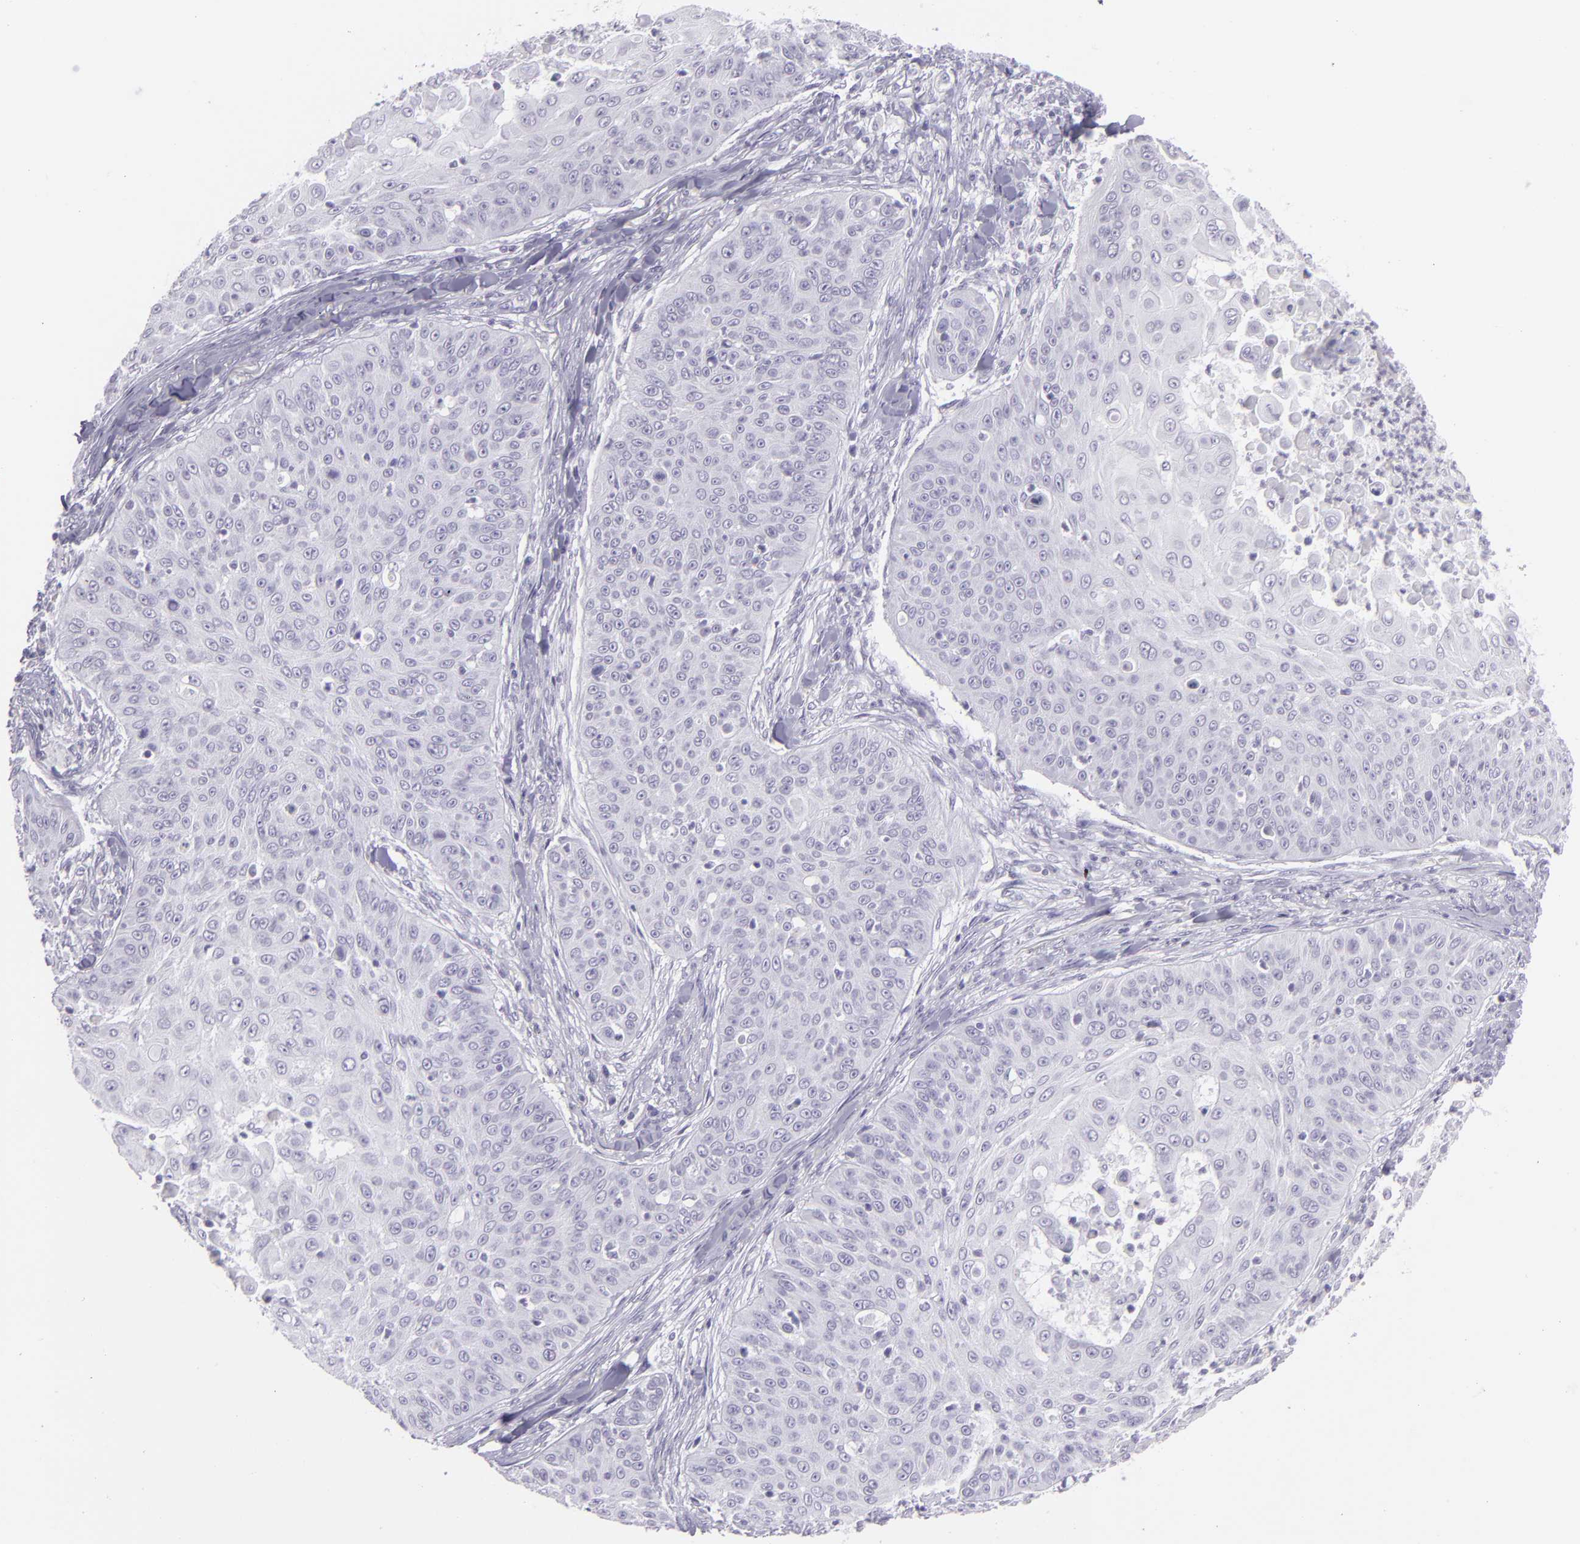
{"staining": {"intensity": "negative", "quantity": "none", "location": "none"}, "tissue": "skin cancer", "cell_type": "Tumor cells", "image_type": "cancer", "snomed": [{"axis": "morphology", "description": "Squamous cell carcinoma, NOS"}, {"axis": "topography", "description": "Skin"}], "caption": "DAB immunohistochemical staining of human skin cancer demonstrates no significant staining in tumor cells. The staining was performed using DAB (3,3'-diaminobenzidine) to visualize the protein expression in brown, while the nuclei were stained in blue with hematoxylin (Magnification: 20x).", "gene": "MUC6", "patient": {"sex": "male", "age": 82}}